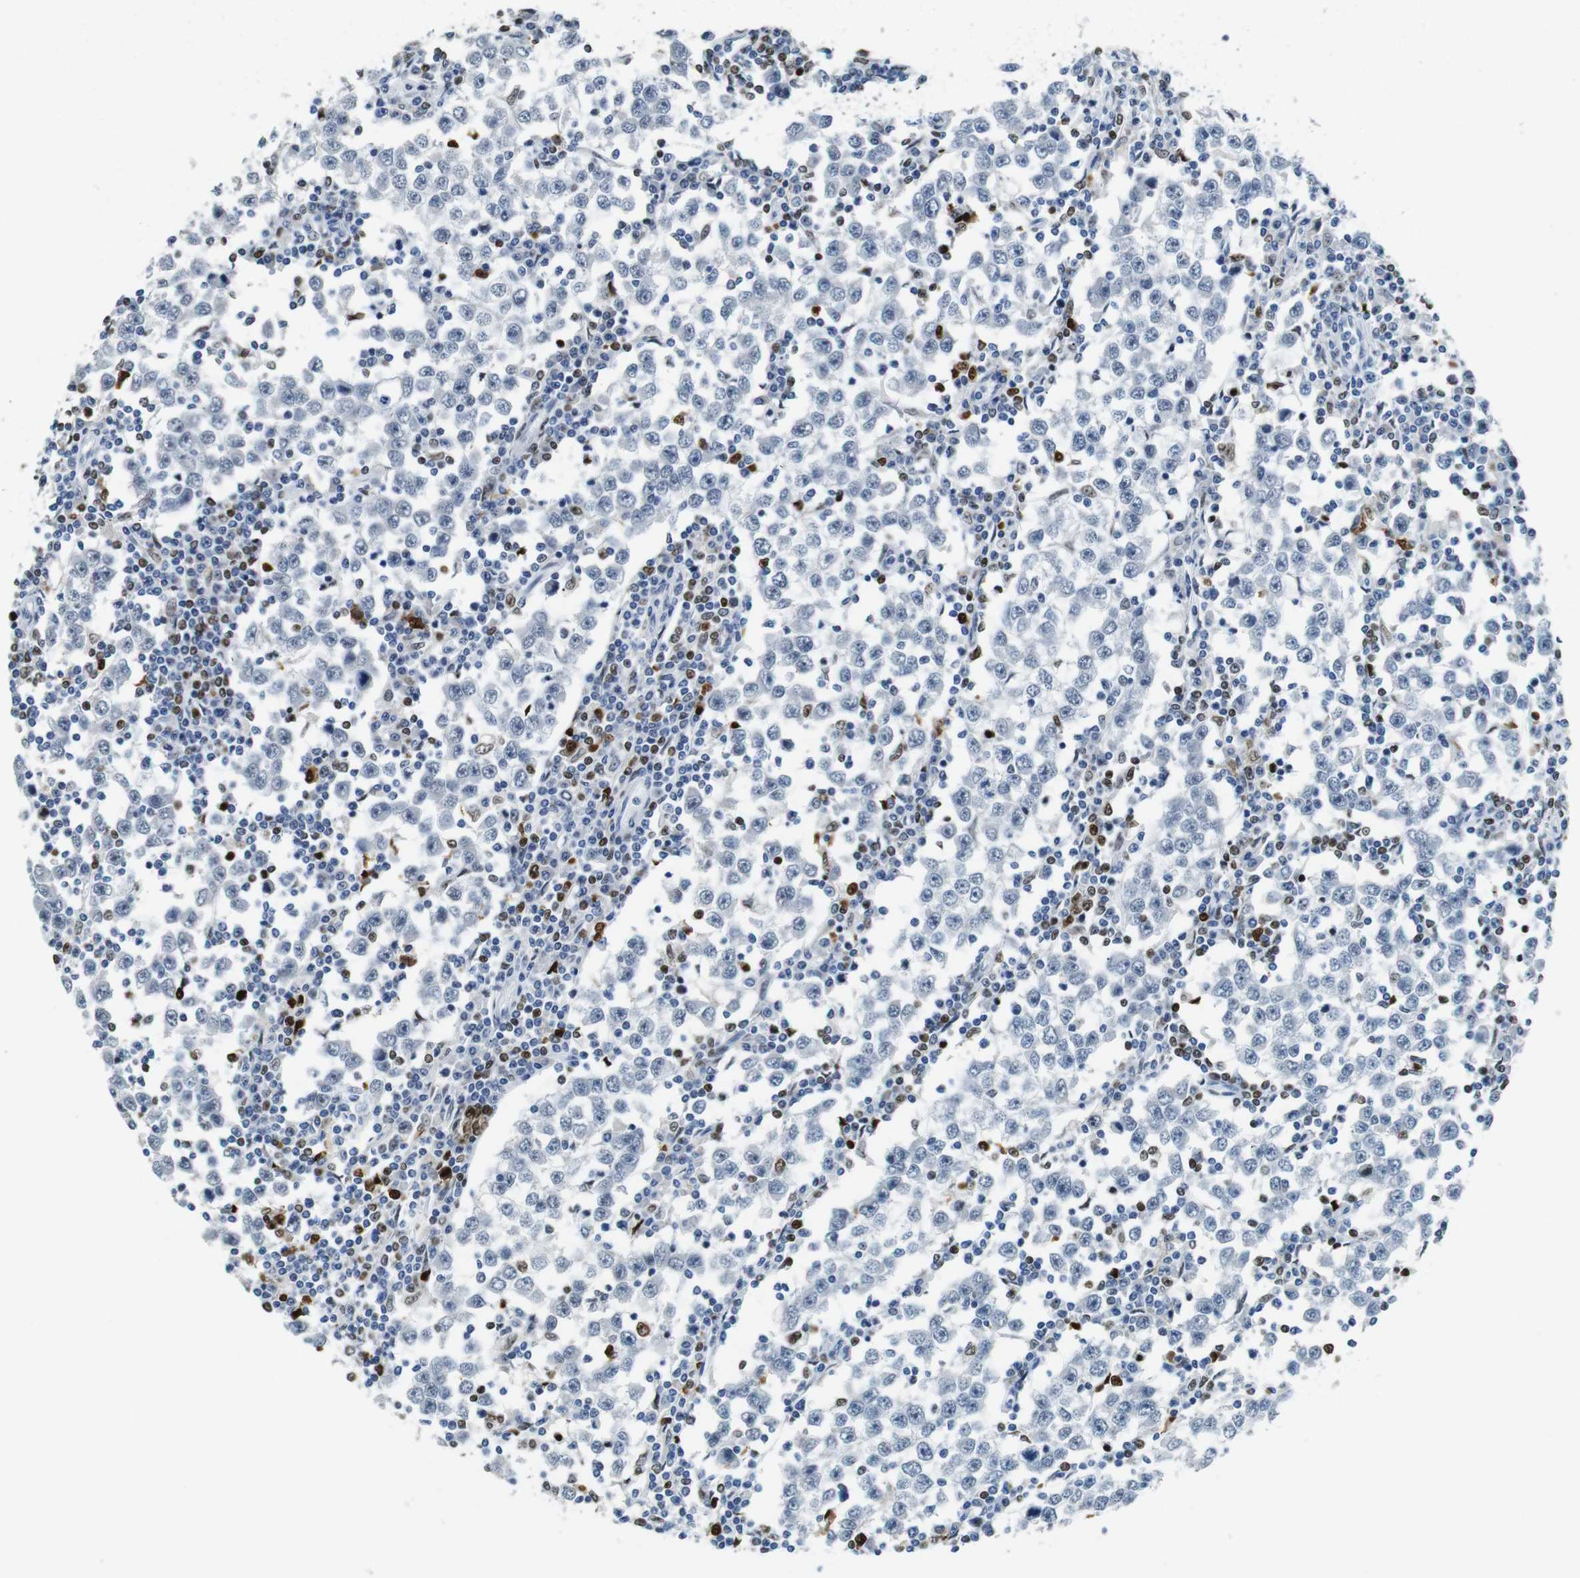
{"staining": {"intensity": "negative", "quantity": "none", "location": "none"}, "tissue": "testis cancer", "cell_type": "Tumor cells", "image_type": "cancer", "snomed": [{"axis": "morphology", "description": "Seminoma, NOS"}, {"axis": "topography", "description": "Testis"}], "caption": "Tumor cells are negative for brown protein staining in seminoma (testis). The staining is performed using DAB brown chromogen with nuclei counter-stained in using hematoxylin.", "gene": "IRF8", "patient": {"sex": "male", "age": 65}}